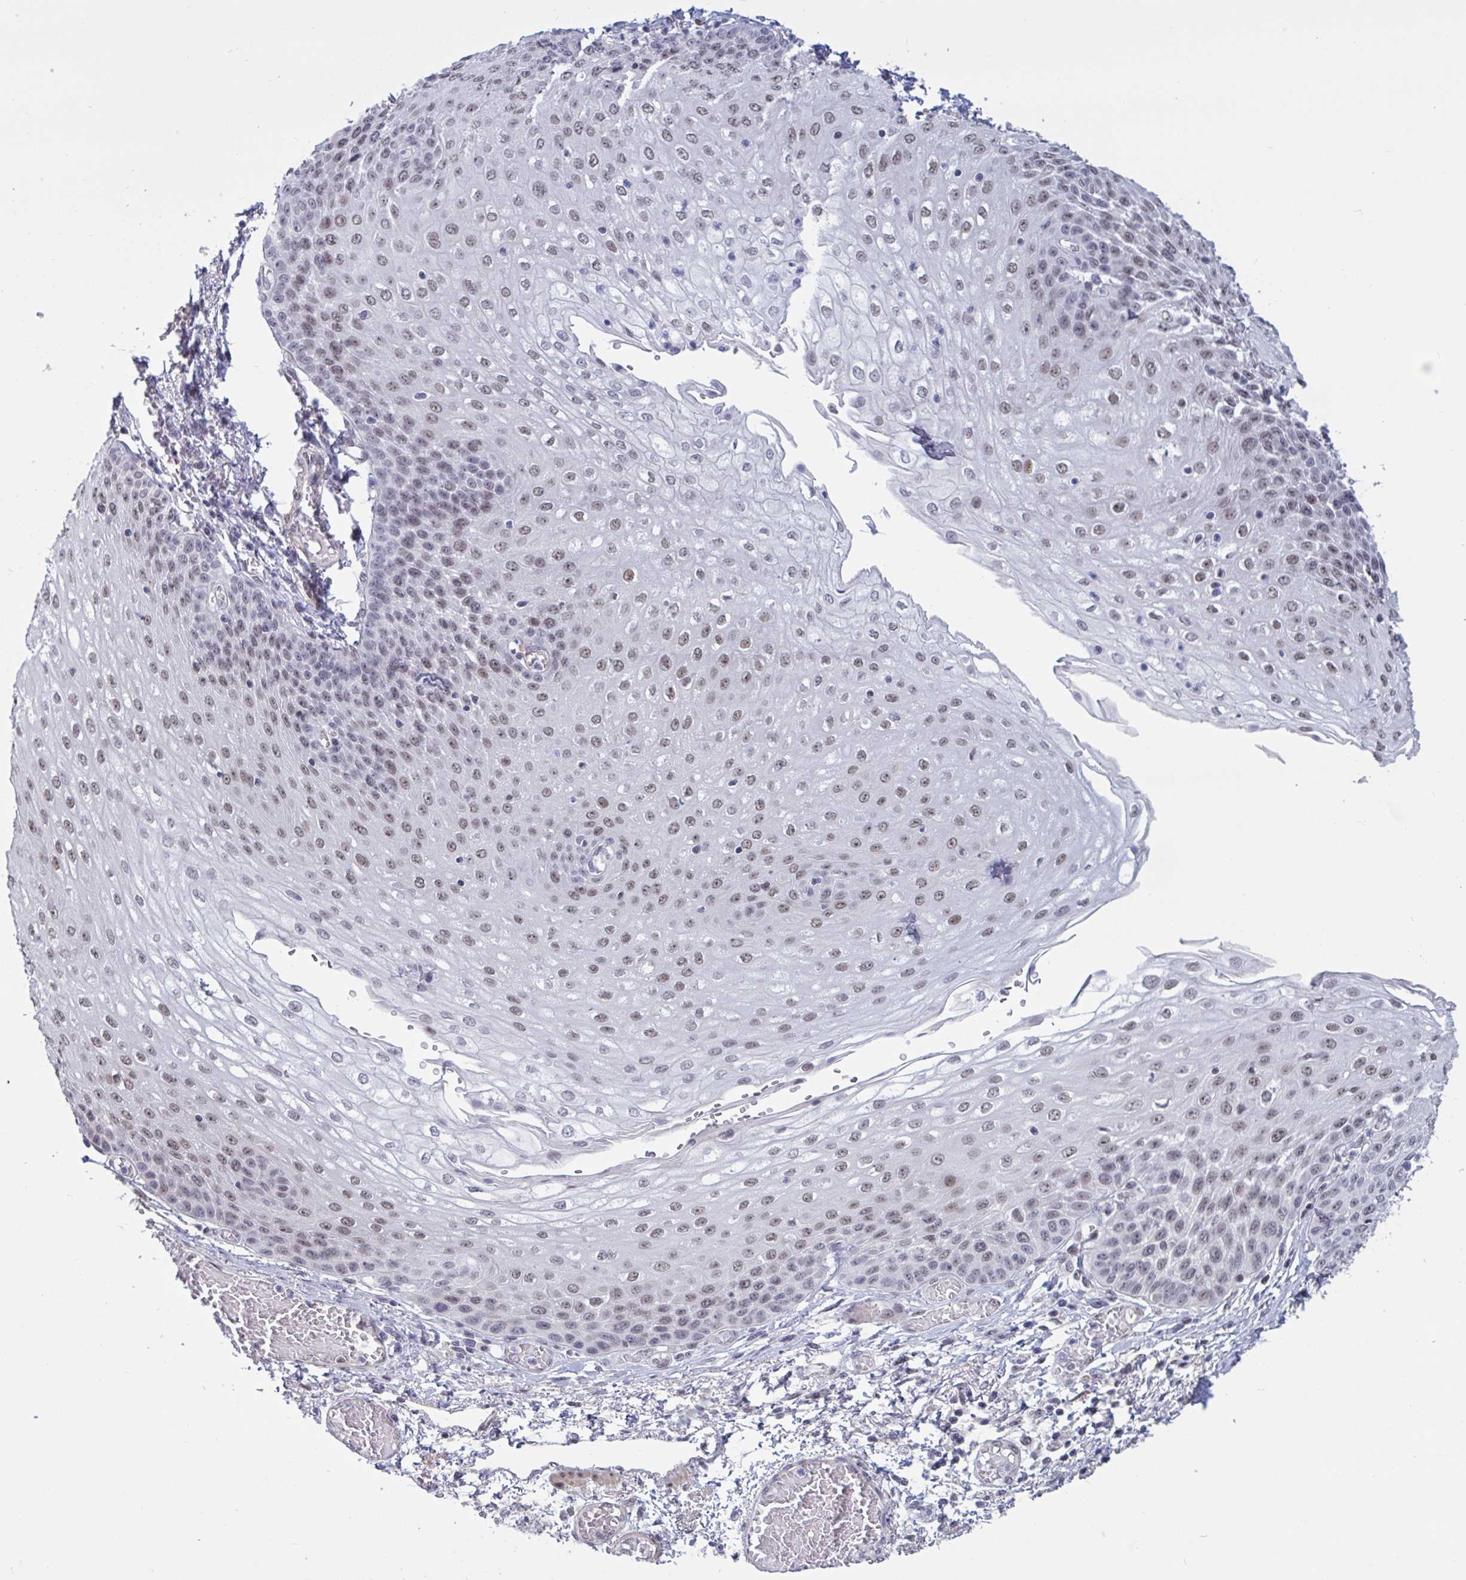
{"staining": {"intensity": "moderate", "quantity": "25%-75%", "location": "nuclear"}, "tissue": "esophagus", "cell_type": "Squamous epithelial cells", "image_type": "normal", "snomed": [{"axis": "morphology", "description": "Normal tissue, NOS"}, {"axis": "morphology", "description": "Adenocarcinoma, NOS"}, {"axis": "topography", "description": "Esophagus"}], "caption": "Immunohistochemical staining of normal esophagus shows moderate nuclear protein staining in about 25%-75% of squamous epithelial cells. The staining was performed using DAB, with brown indicating positive protein expression. Nuclei are stained blue with hematoxylin.", "gene": "BCL7B", "patient": {"sex": "male", "age": 81}}